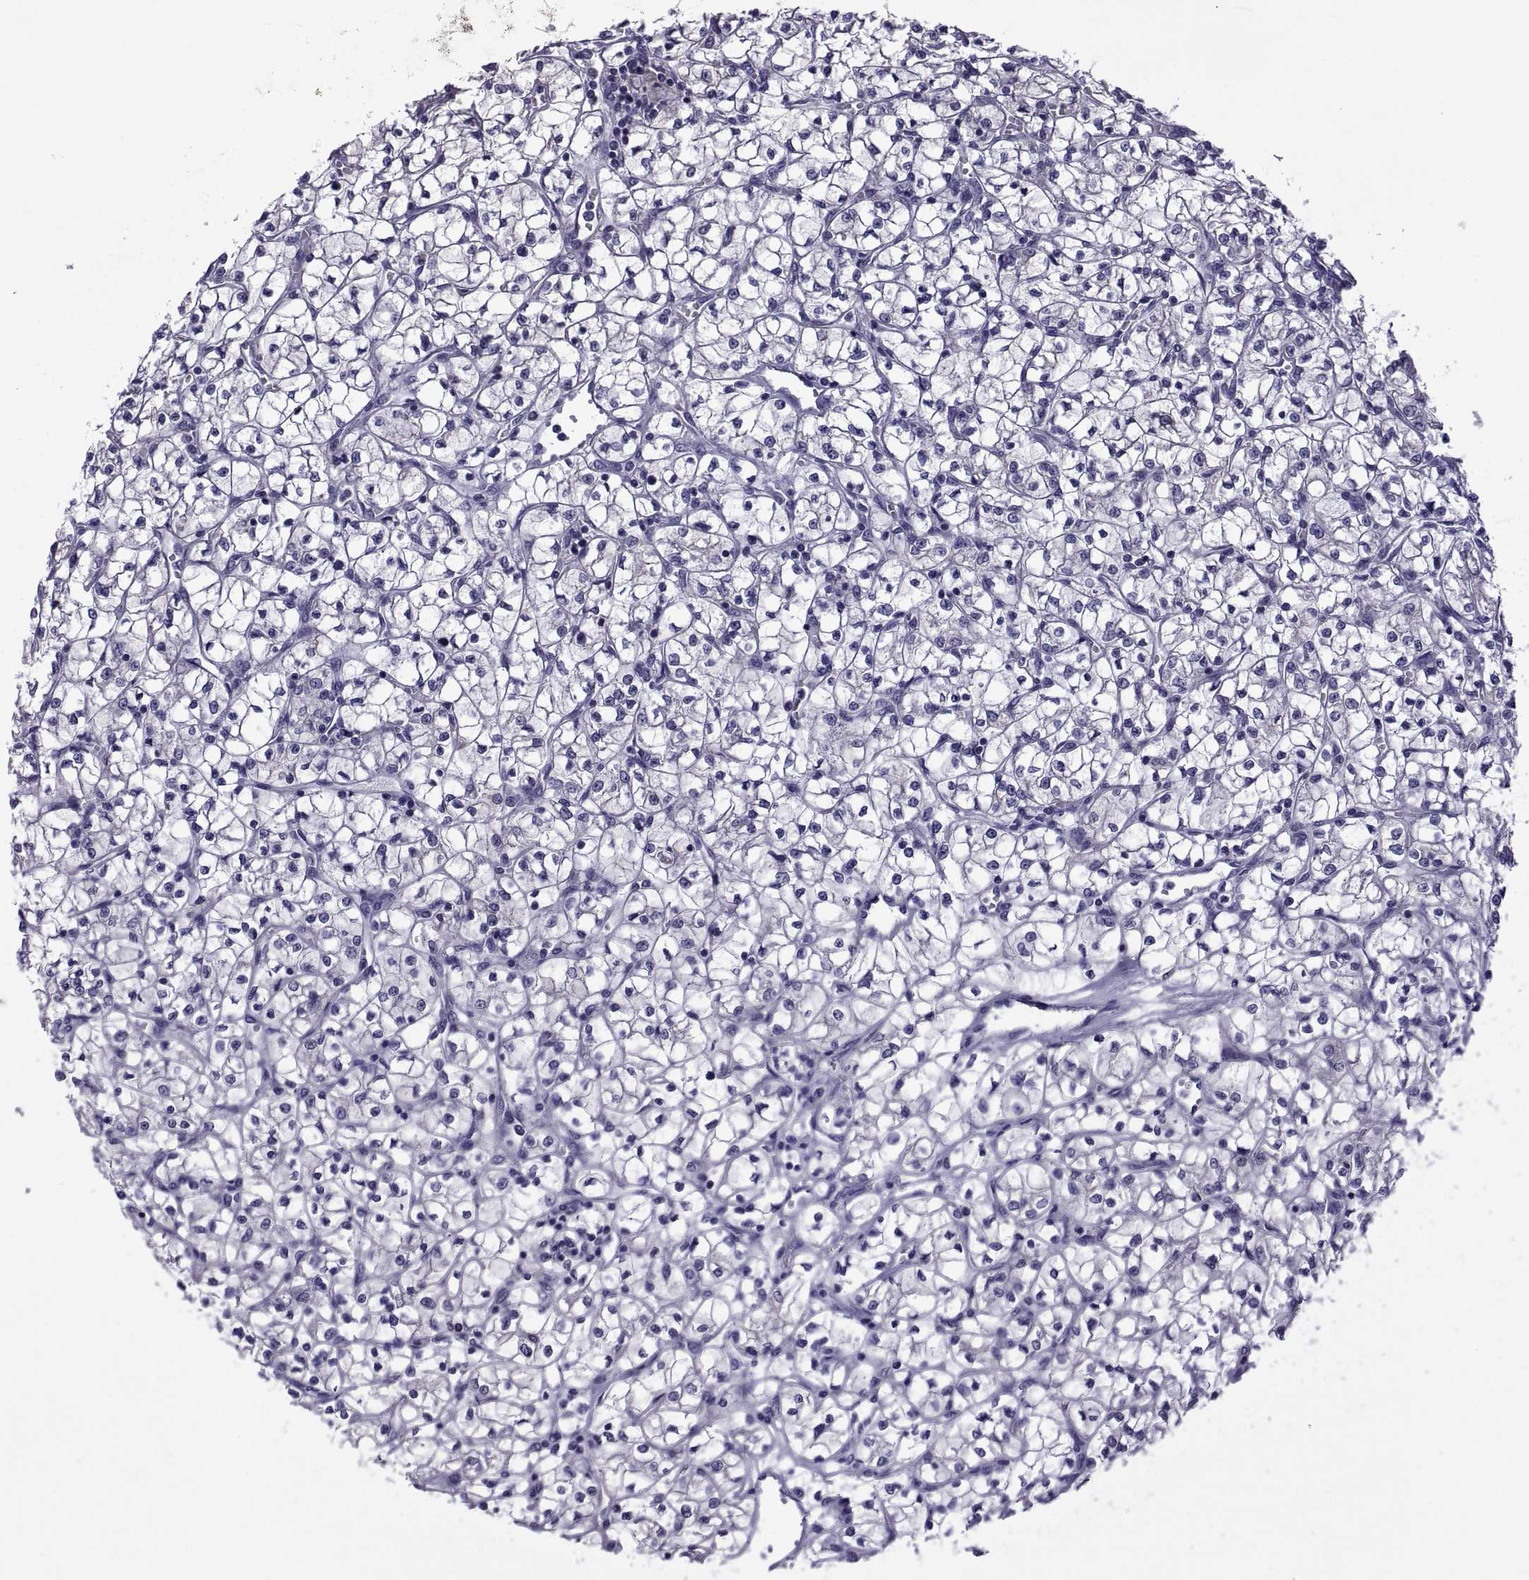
{"staining": {"intensity": "negative", "quantity": "none", "location": "none"}, "tissue": "renal cancer", "cell_type": "Tumor cells", "image_type": "cancer", "snomed": [{"axis": "morphology", "description": "Adenocarcinoma, NOS"}, {"axis": "topography", "description": "Kidney"}], "caption": "The immunohistochemistry image has no significant positivity in tumor cells of renal cancer tissue. The staining is performed using DAB brown chromogen with nuclei counter-stained in using hematoxylin.", "gene": "TMC3", "patient": {"sex": "female", "age": 64}}